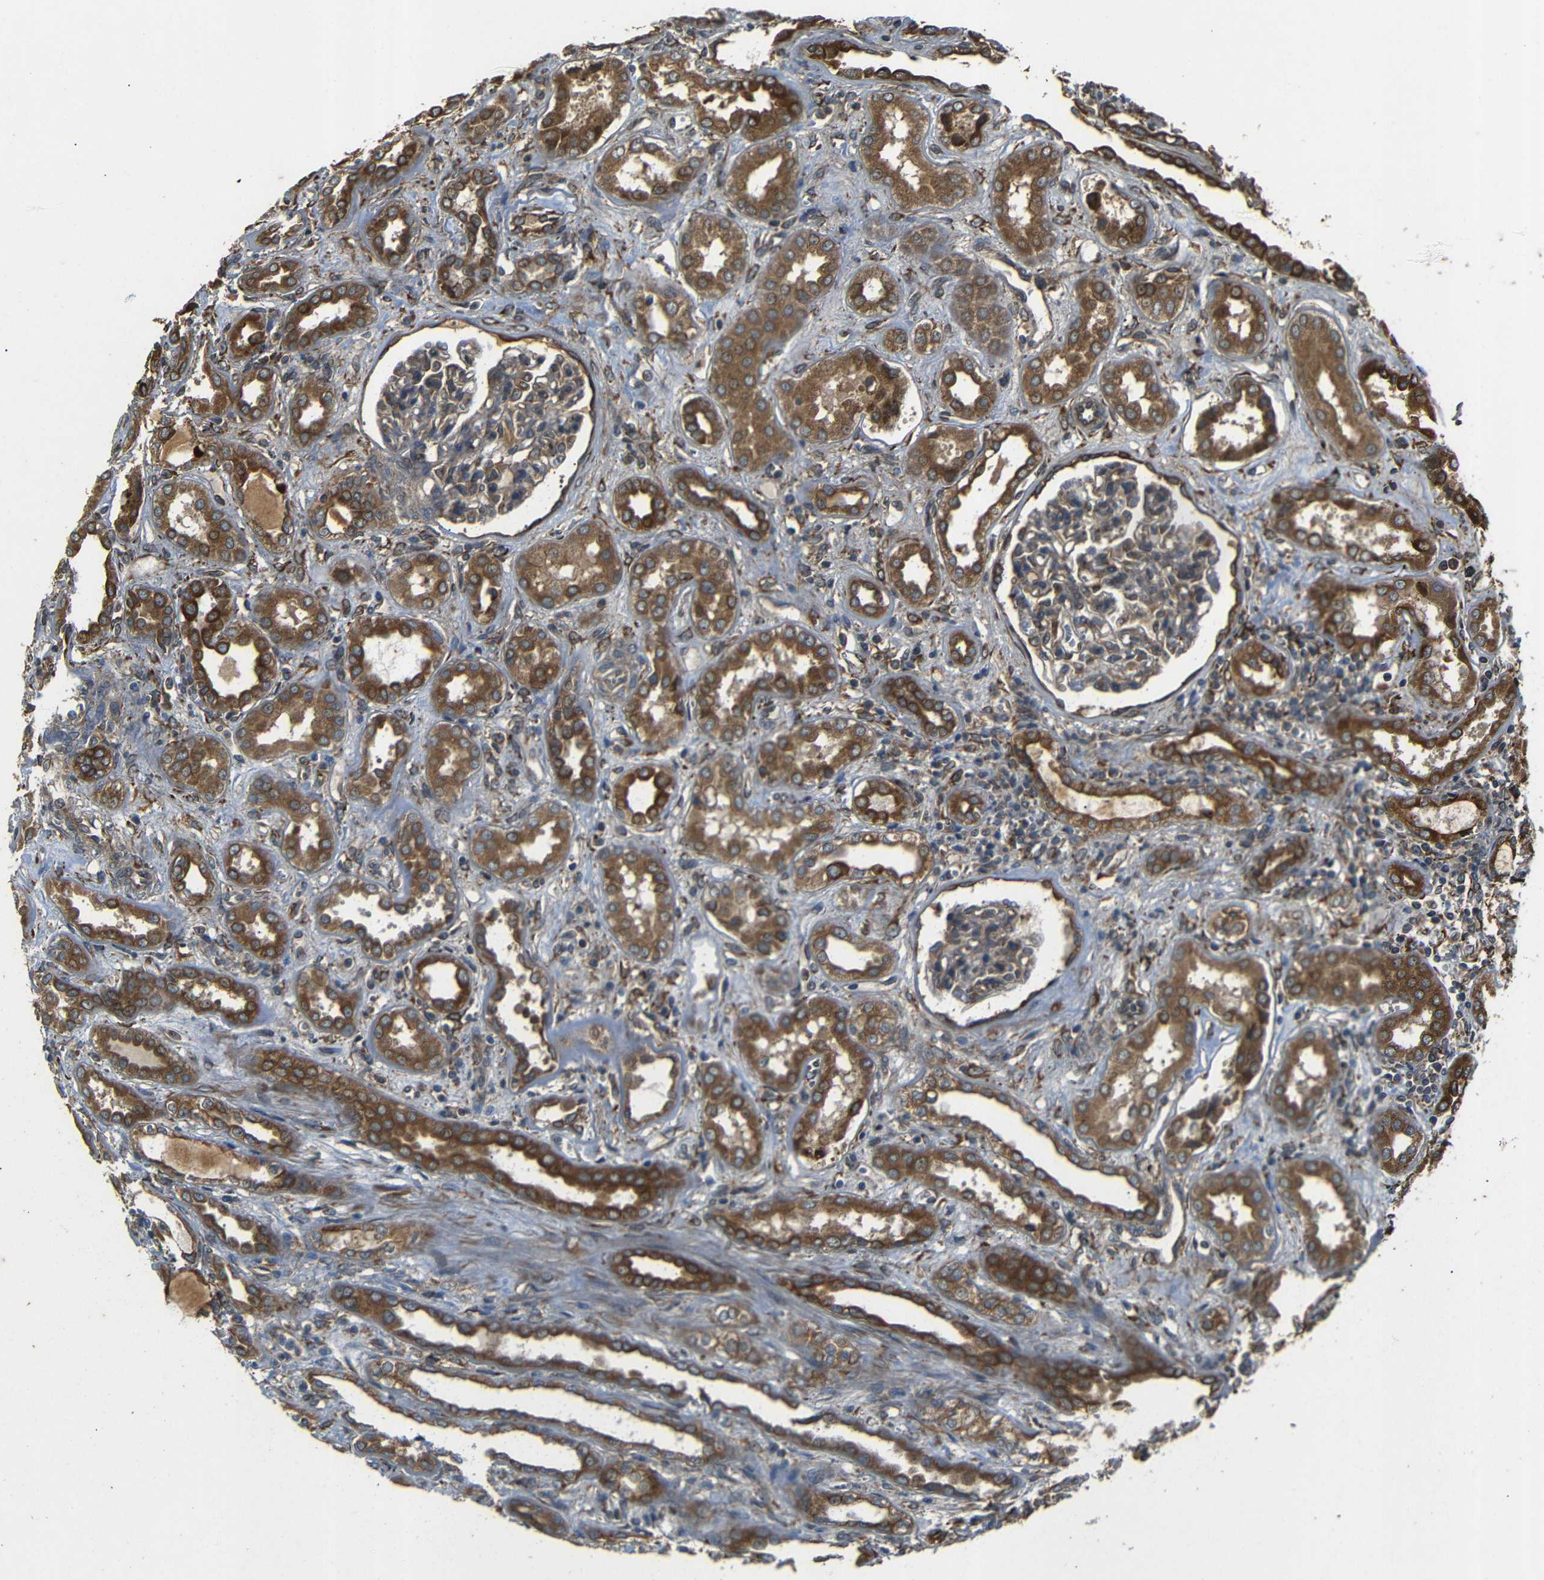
{"staining": {"intensity": "moderate", "quantity": "<25%", "location": "cytoplasmic/membranous"}, "tissue": "kidney", "cell_type": "Cells in glomeruli", "image_type": "normal", "snomed": [{"axis": "morphology", "description": "Normal tissue, NOS"}, {"axis": "topography", "description": "Kidney"}], "caption": "Immunohistochemistry (IHC) photomicrograph of benign kidney: kidney stained using IHC demonstrates low levels of moderate protein expression localized specifically in the cytoplasmic/membranous of cells in glomeruli, appearing as a cytoplasmic/membranous brown color.", "gene": "TRPC1", "patient": {"sex": "male", "age": 59}}